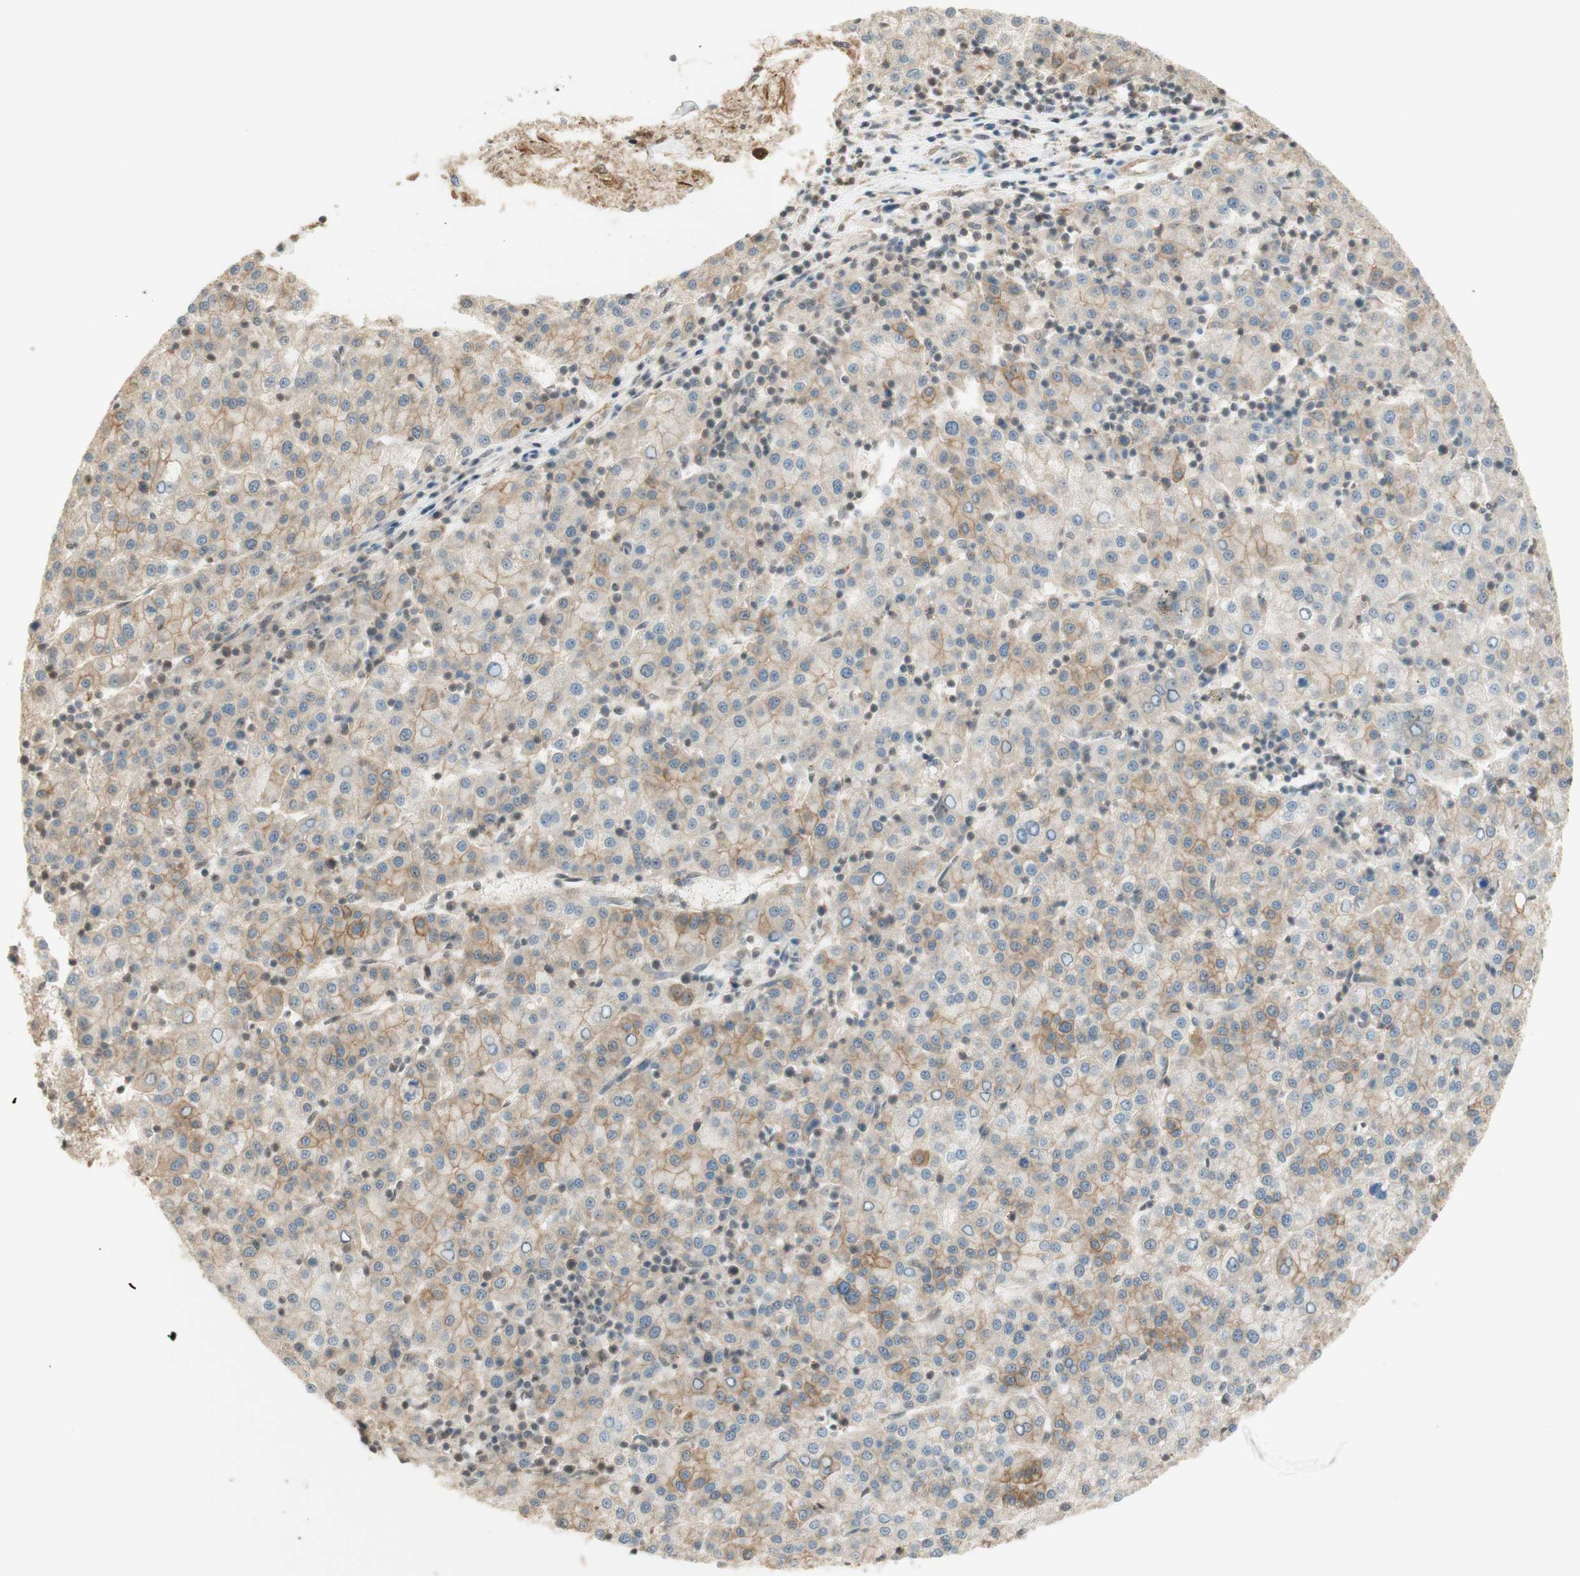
{"staining": {"intensity": "weak", "quantity": "25%-75%", "location": "cytoplasmic/membranous"}, "tissue": "liver cancer", "cell_type": "Tumor cells", "image_type": "cancer", "snomed": [{"axis": "morphology", "description": "Carcinoma, Hepatocellular, NOS"}, {"axis": "topography", "description": "Liver"}], "caption": "This is an image of immunohistochemistry staining of liver hepatocellular carcinoma, which shows weak staining in the cytoplasmic/membranous of tumor cells.", "gene": "SPINT2", "patient": {"sex": "female", "age": 58}}